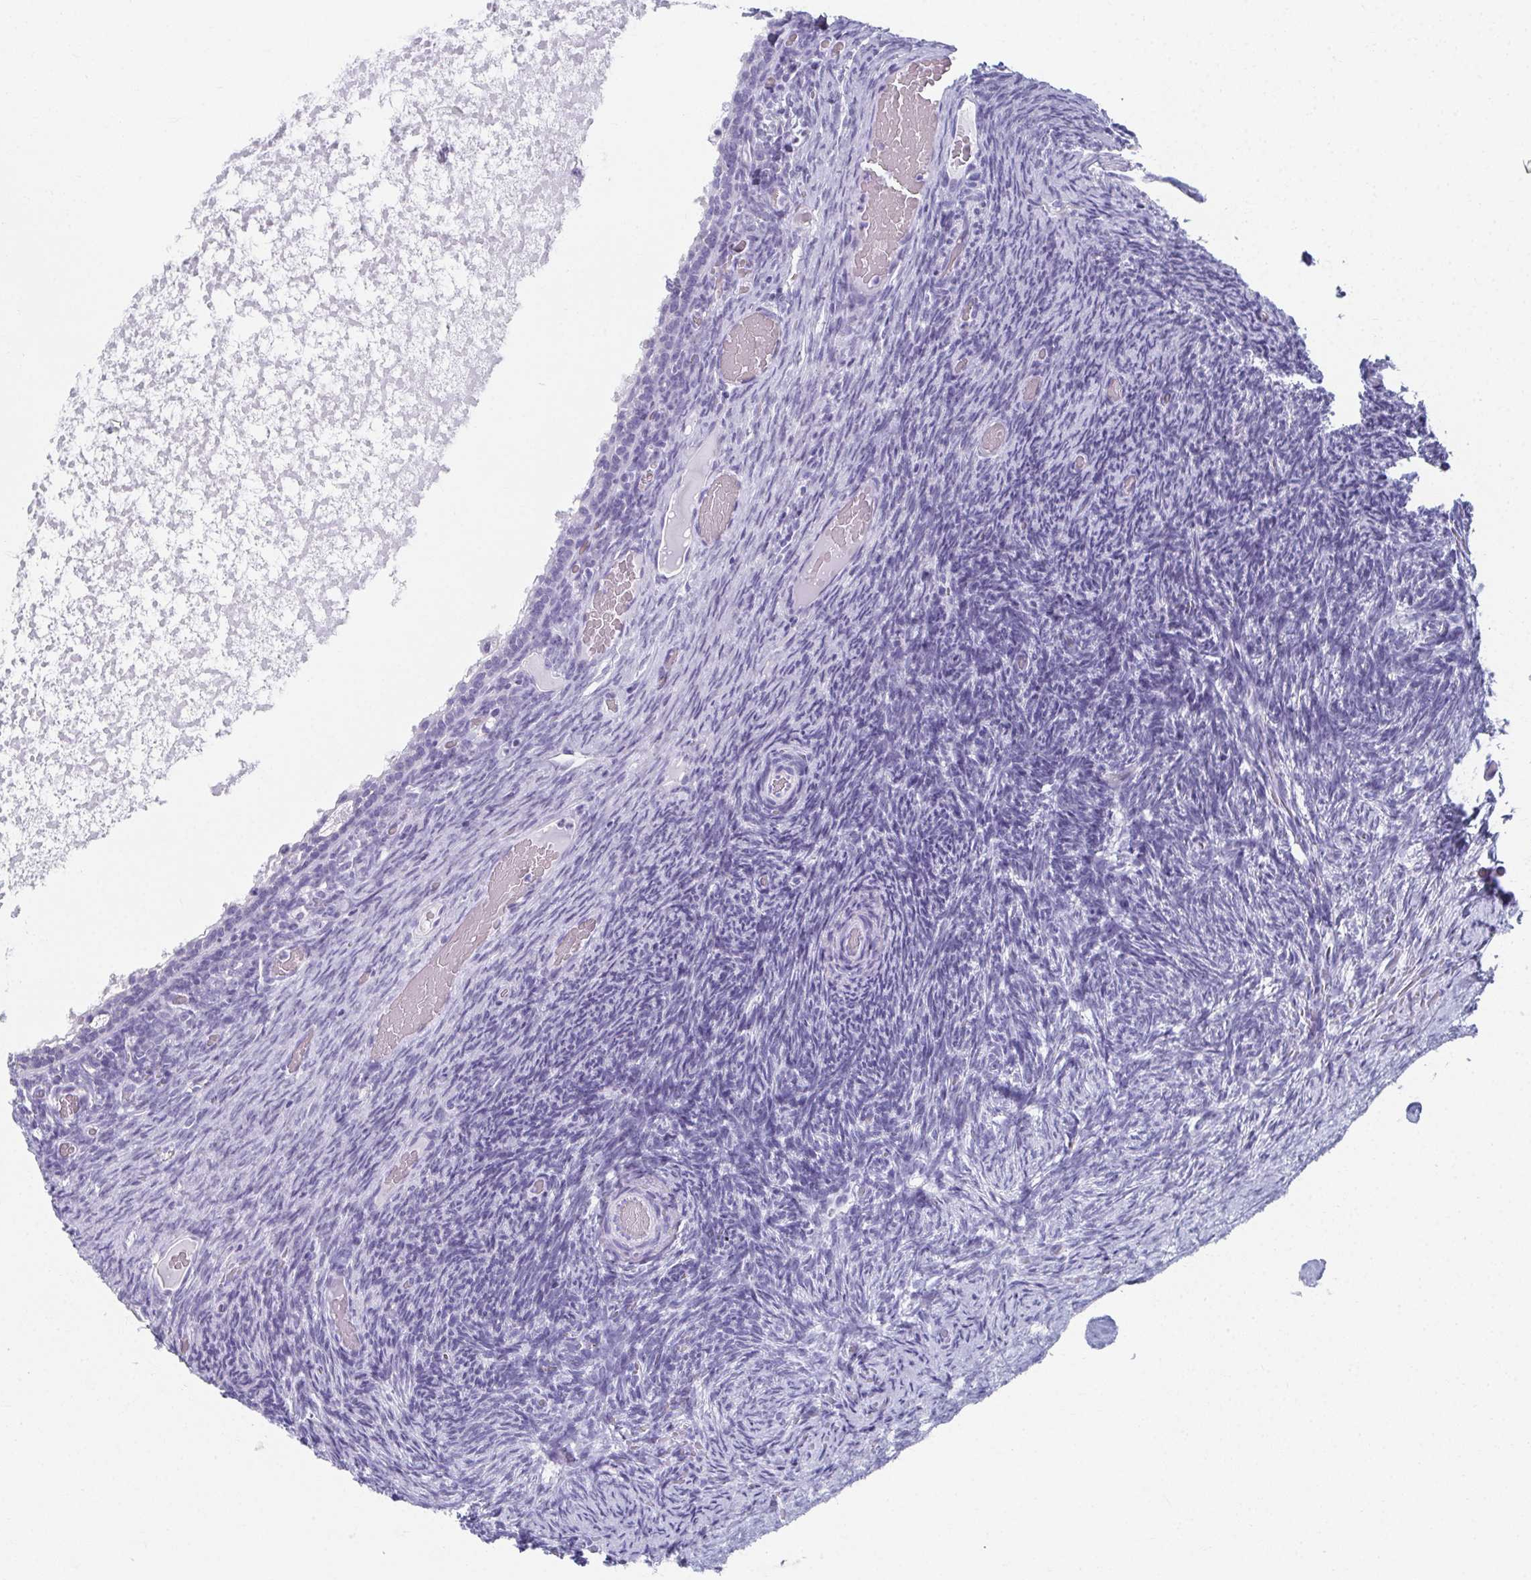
{"staining": {"intensity": "negative", "quantity": "none", "location": "none"}, "tissue": "ovary", "cell_type": "Ovarian stroma cells", "image_type": "normal", "snomed": [{"axis": "morphology", "description": "Normal tissue, NOS"}, {"axis": "topography", "description": "Ovary"}], "caption": "This is an immunohistochemistry image of benign human ovary. There is no positivity in ovarian stroma cells.", "gene": "GHRL", "patient": {"sex": "female", "age": 34}}